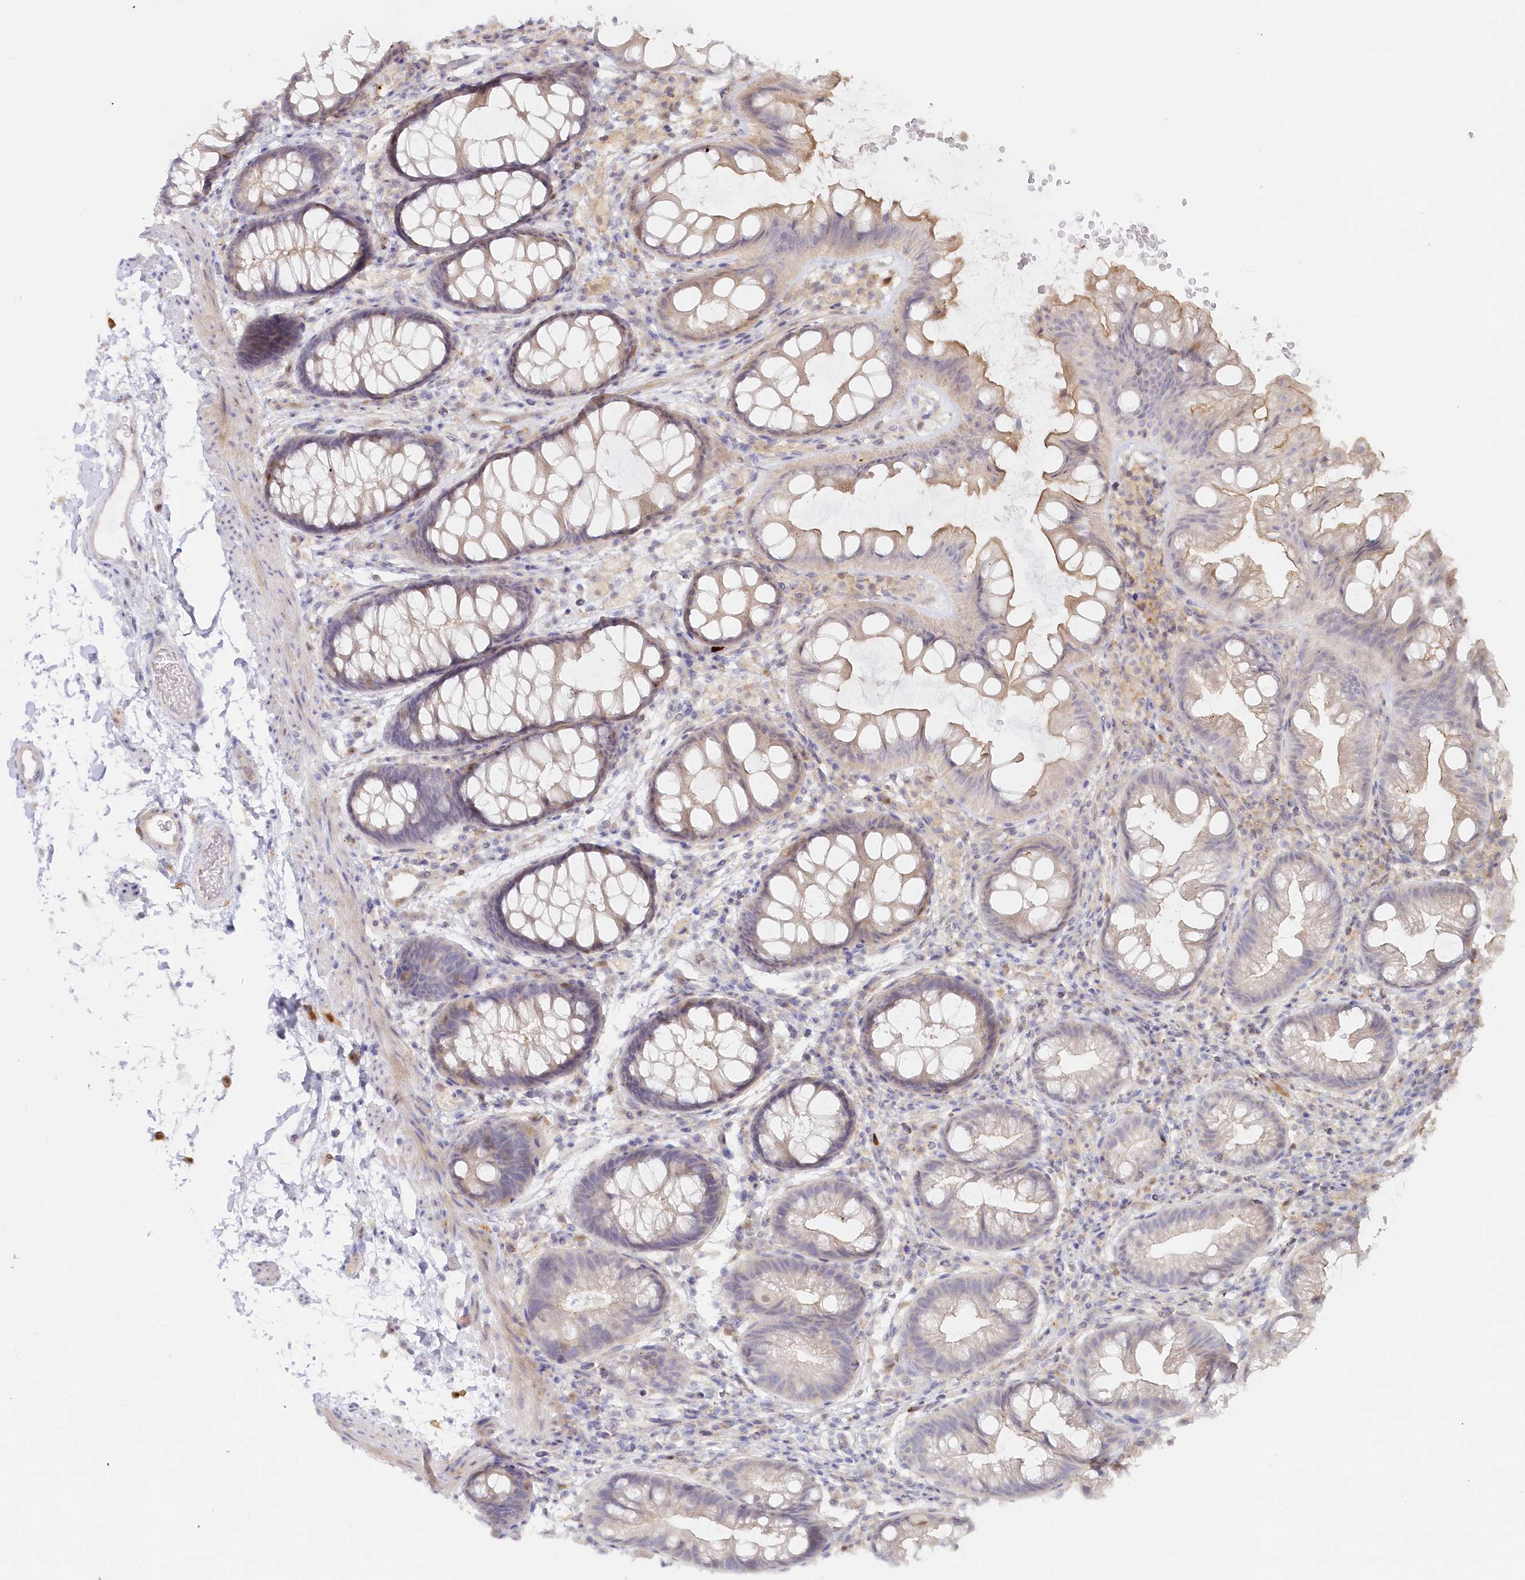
{"staining": {"intensity": "weak", "quantity": ">75%", "location": "cytoplasmic/membranous"}, "tissue": "colon", "cell_type": "Endothelial cells", "image_type": "normal", "snomed": [{"axis": "morphology", "description": "Normal tissue, NOS"}, {"axis": "topography", "description": "Colon"}], "caption": "Benign colon was stained to show a protein in brown. There is low levels of weak cytoplasmic/membranous expression in approximately >75% of endothelial cells.", "gene": "GBE1", "patient": {"sex": "female", "age": 62}}